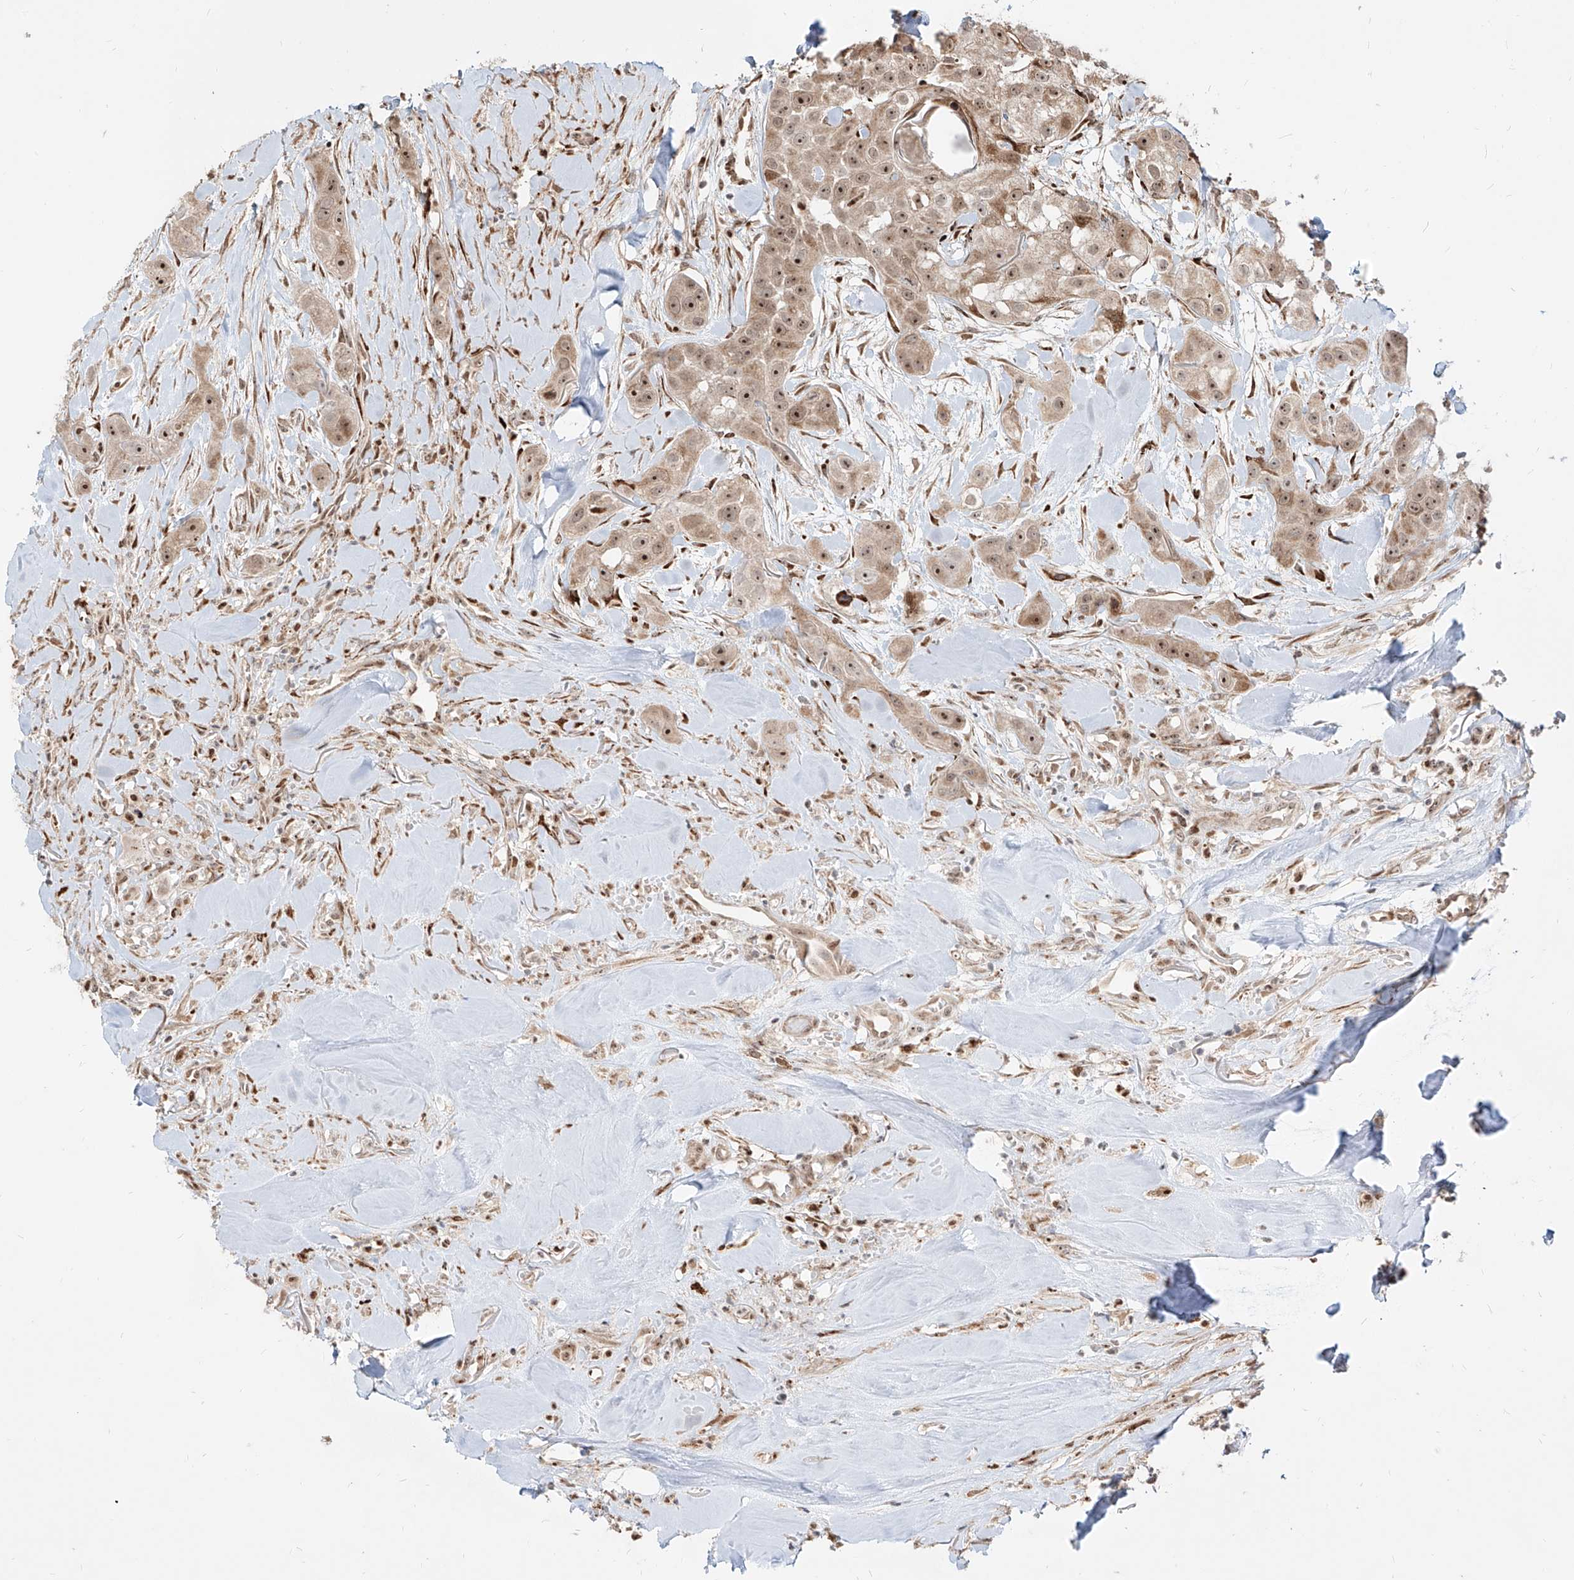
{"staining": {"intensity": "moderate", "quantity": ">75%", "location": "nuclear"}, "tissue": "head and neck cancer", "cell_type": "Tumor cells", "image_type": "cancer", "snomed": [{"axis": "morphology", "description": "Normal tissue, NOS"}, {"axis": "morphology", "description": "Squamous cell carcinoma, NOS"}, {"axis": "topography", "description": "Skeletal muscle"}, {"axis": "topography", "description": "Head-Neck"}], "caption": "A brown stain highlights moderate nuclear positivity of a protein in head and neck cancer (squamous cell carcinoma) tumor cells.", "gene": "ZNF710", "patient": {"sex": "male", "age": 51}}